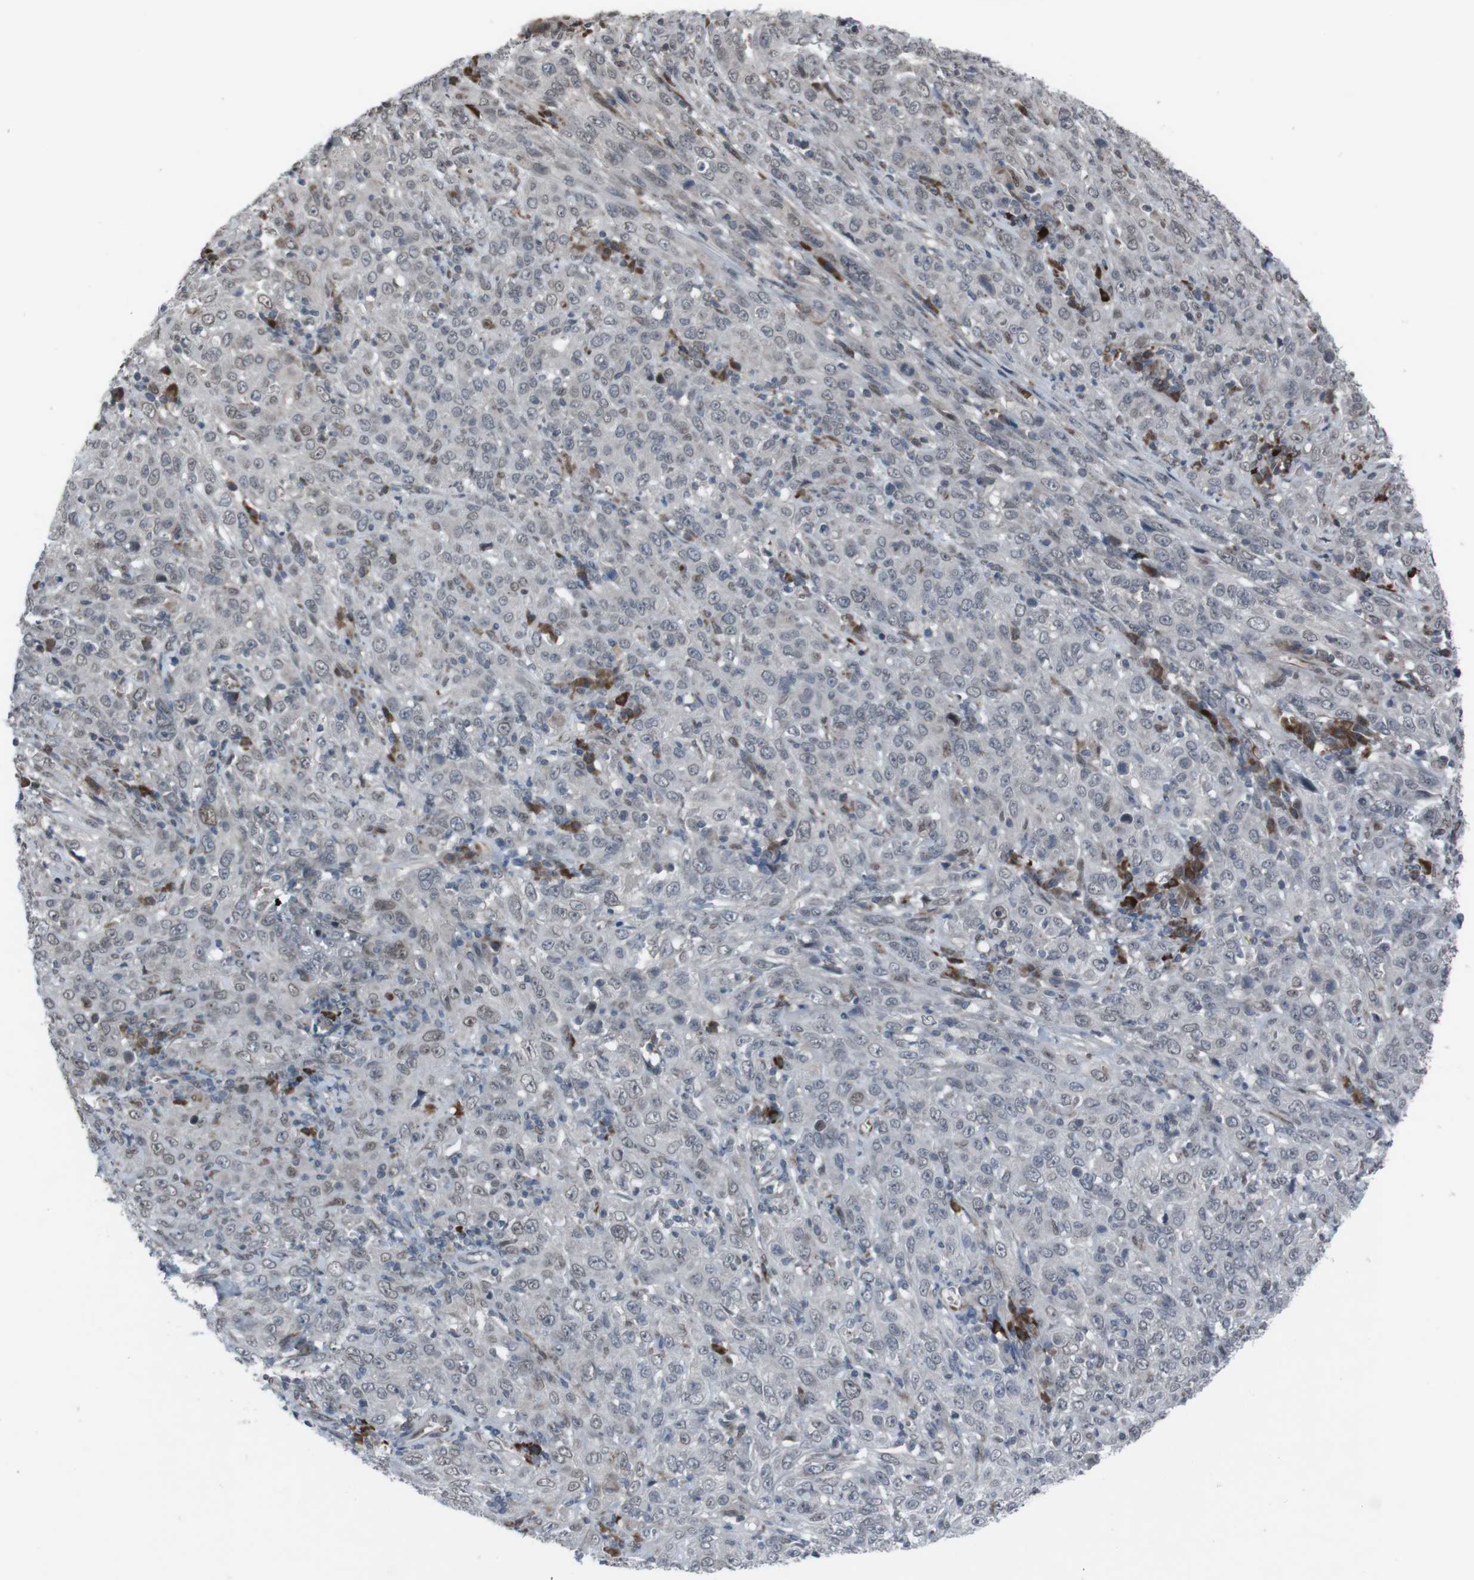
{"staining": {"intensity": "moderate", "quantity": "<25%", "location": "nuclear"}, "tissue": "cervical cancer", "cell_type": "Tumor cells", "image_type": "cancer", "snomed": [{"axis": "morphology", "description": "Squamous cell carcinoma, NOS"}, {"axis": "topography", "description": "Cervix"}], "caption": "Cervical cancer (squamous cell carcinoma) tissue demonstrates moderate nuclear staining in about <25% of tumor cells, visualized by immunohistochemistry.", "gene": "SS18L1", "patient": {"sex": "female", "age": 46}}